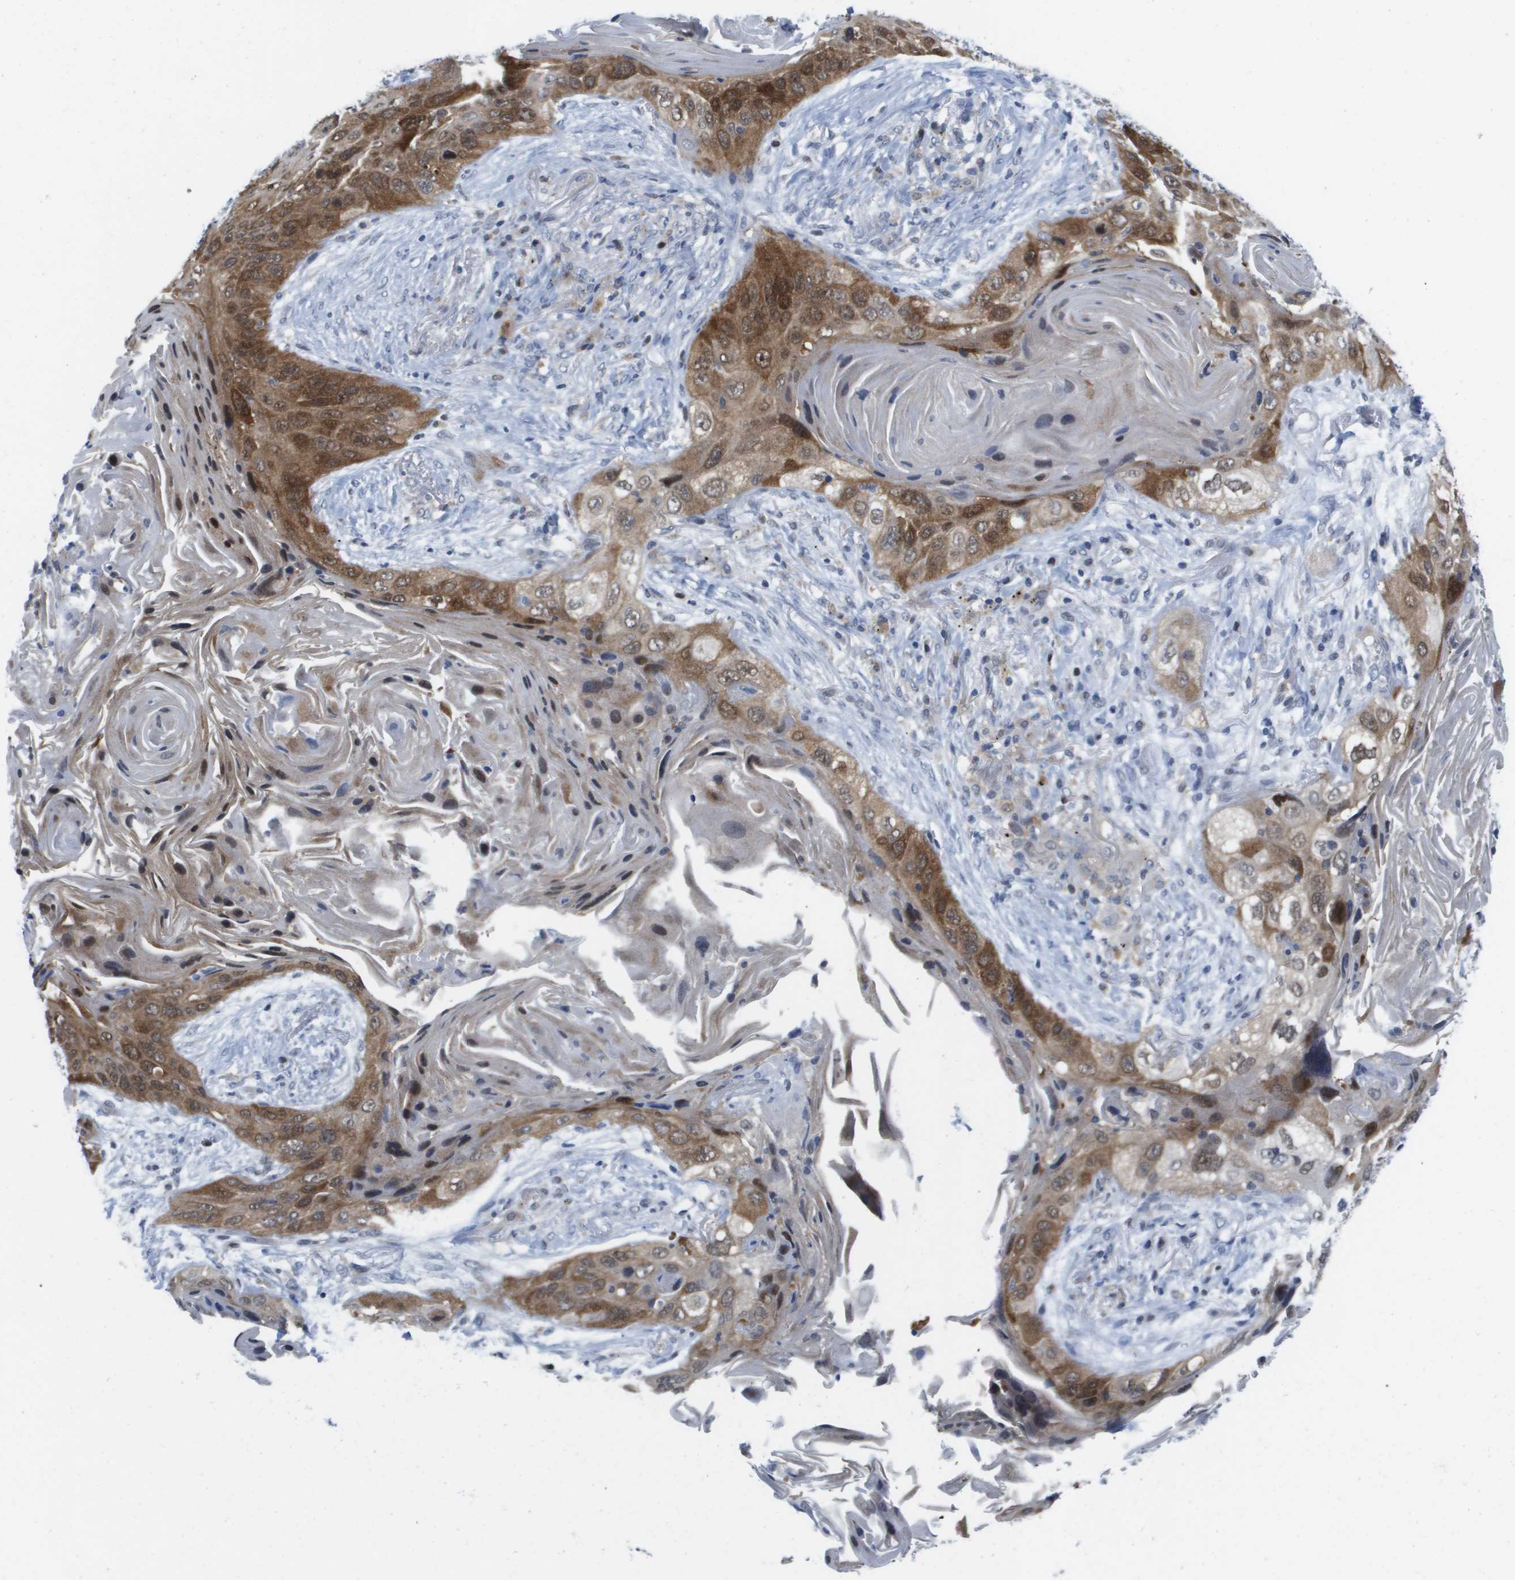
{"staining": {"intensity": "moderate", "quantity": ">75%", "location": "cytoplasmic/membranous"}, "tissue": "lung cancer", "cell_type": "Tumor cells", "image_type": "cancer", "snomed": [{"axis": "morphology", "description": "Squamous cell carcinoma, NOS"}, {"axis": "topography", "description": "Lung"}], "caption": "Human lung squamous cell carcinoma stained with a brown dye displays moderate cytoplasmic/membranous positive expression in approximately >75% of tumor cells.", "gene": "FKBP4", "patient": {"sex": "female", "age": 67}}